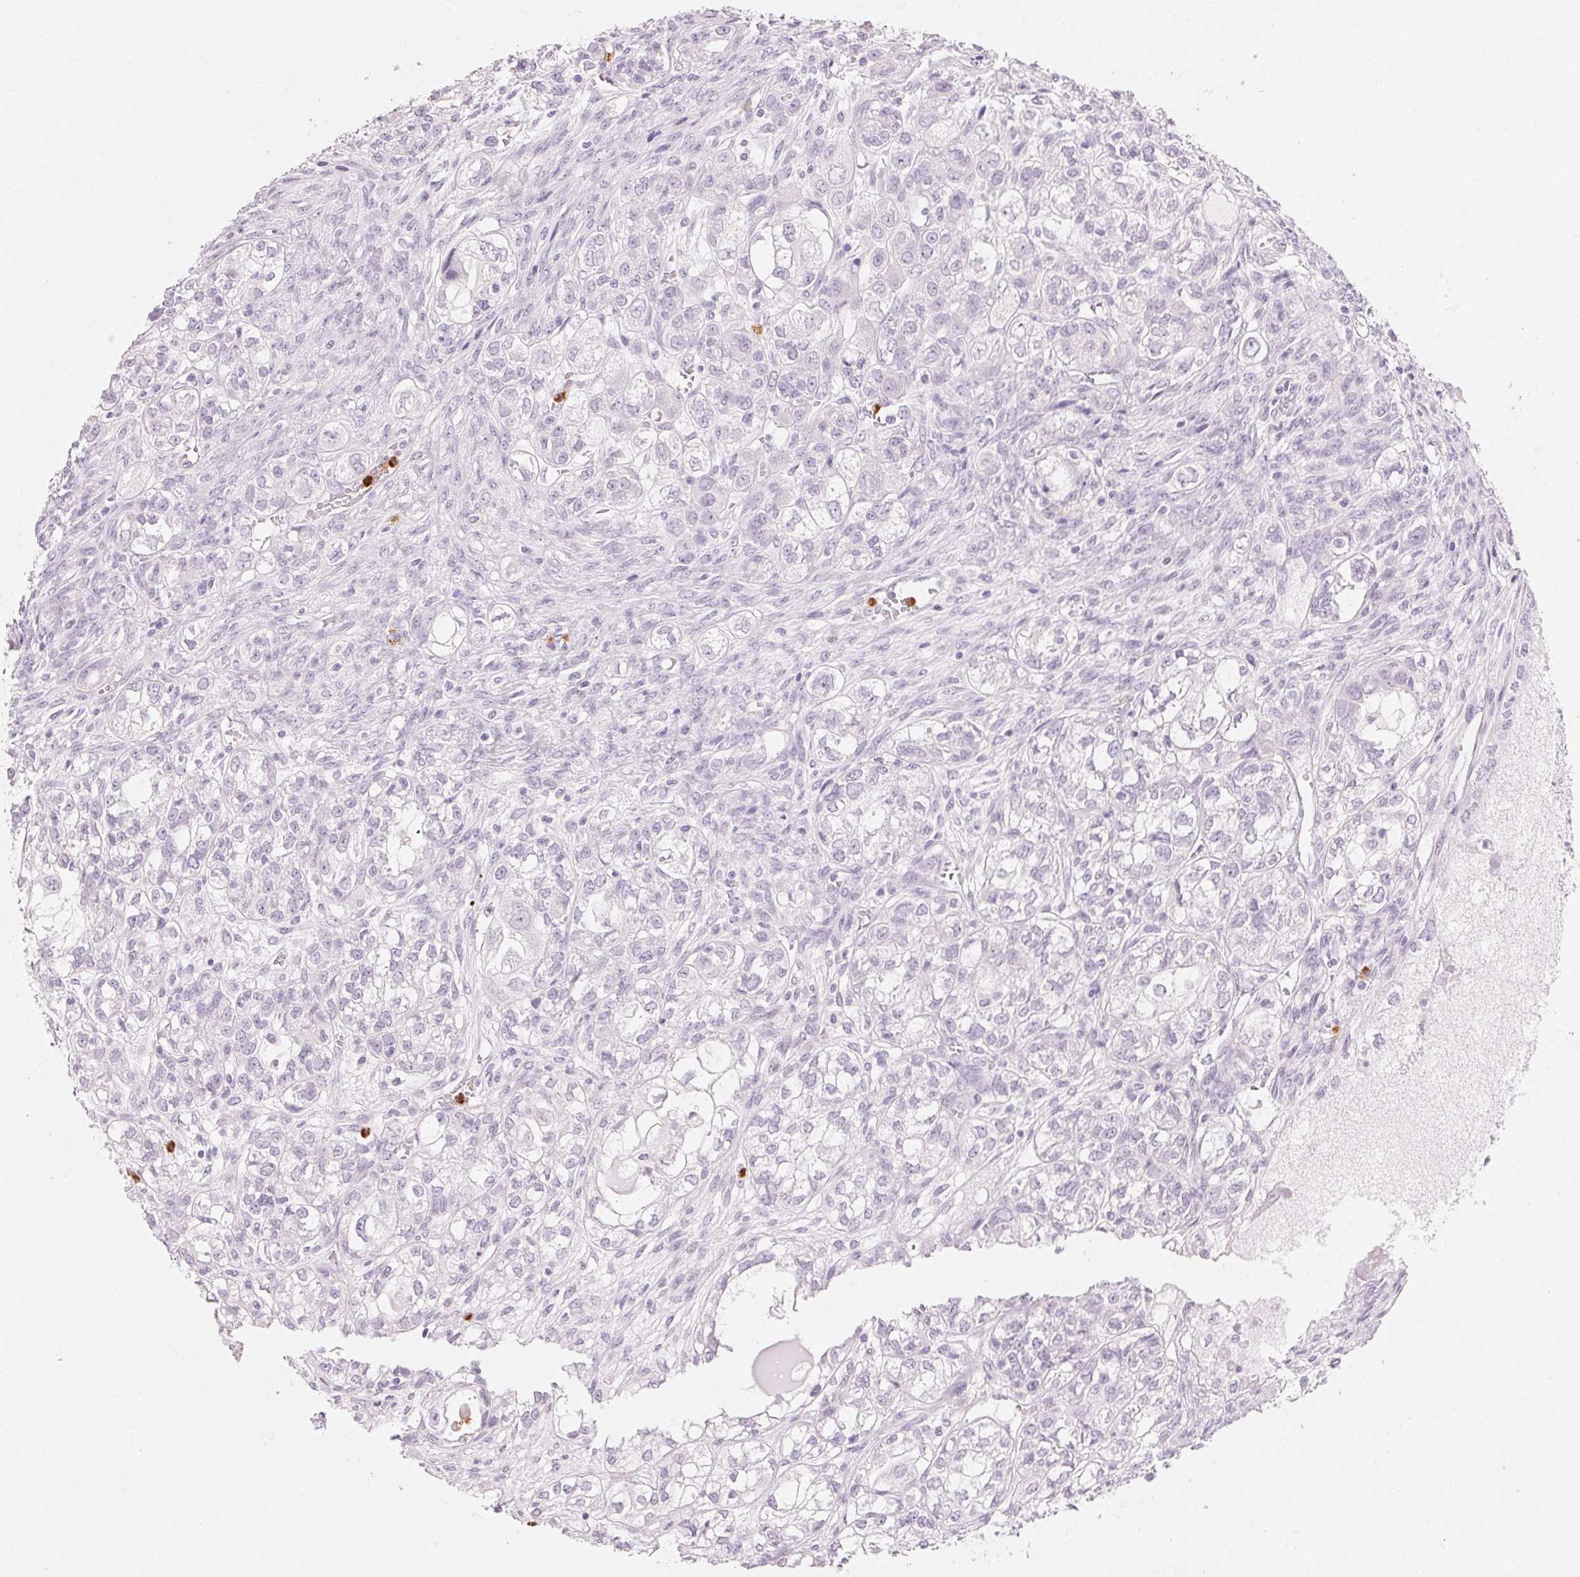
{"staining": {"intensity": "negative", "quantity": "none", "location": "none"}, "tissue": "ovarian cancer", "cell_type": "Tumor cells", "image_type": "cancer", "snomed": [{"axis": "morphology", "description": "Carcinoma, endometroid"}, {"axis": "topography", "description": "Ovary"}], "caption": "Photomicrograph shows no protein positivity in tumor cells of ovarian endometroid carcinoma tissue.", "gene": "KLK7", "patient": {"sex": "female", "age": 64}}